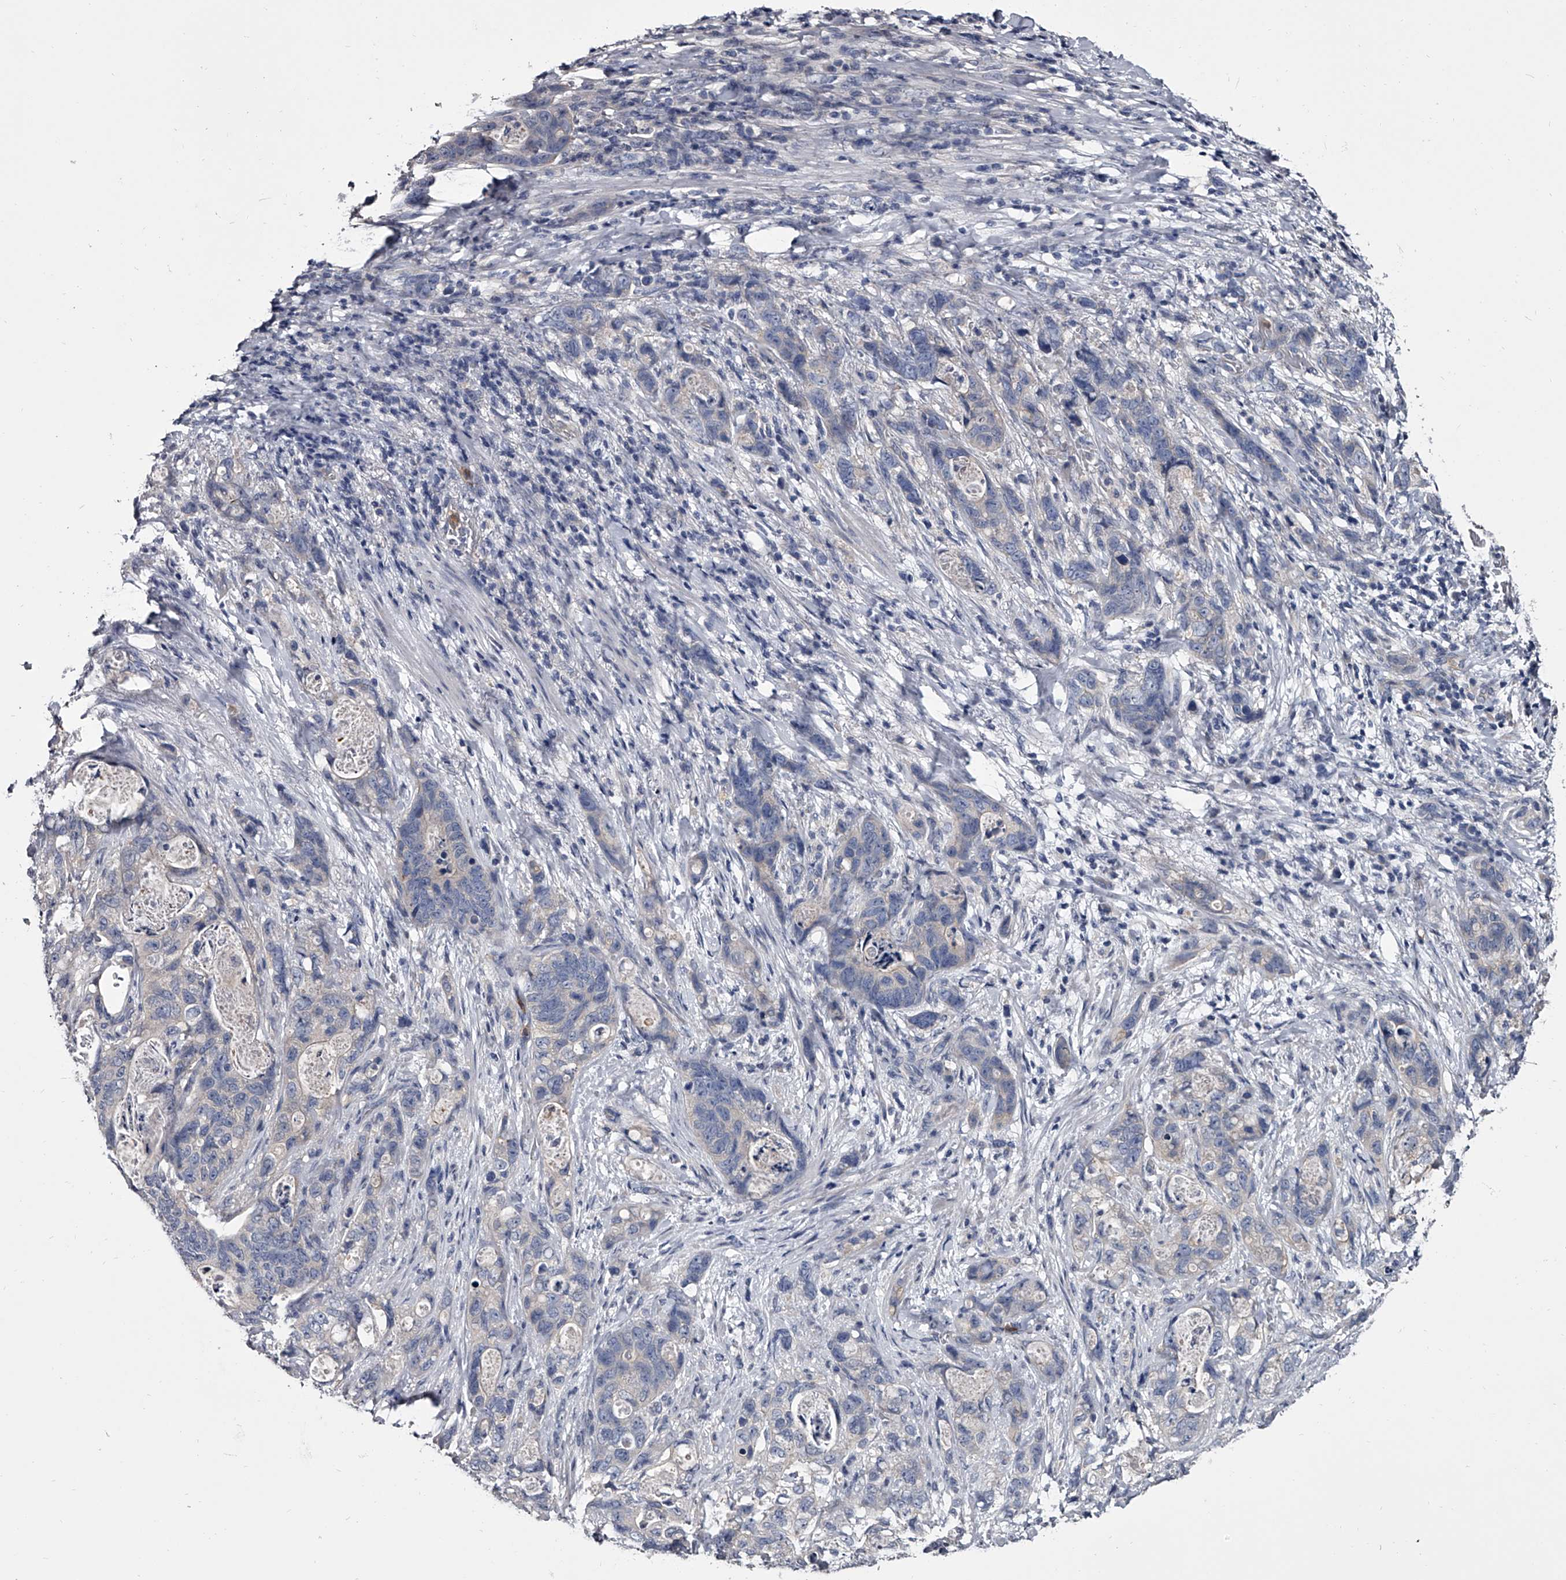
{"staining": {"intensity": "negative", "quantity": "none", "location": "none"}, "tissue": "stomach cancer", "cell_type": "Tumor cells", "image_type": "cancer", "snomed": [{"axis": "morphology", "description": "Normal tissue, NOS"}, {"axis": "morphology", "description": "Adenocarcinoma, NOS"}, {"axis": "topography", "description": "Stomach"}], "caption": "Tumor cells show no significant expression in adenocarcinoma (stomach). The staining was performed using DAB to visualize the protein expression in brown, while the nuclei were stained in blue with hematoxylin (Magnification: 20x).", "gene": "GAPVD1", "patient": {"sex": "female", "age": 89}}